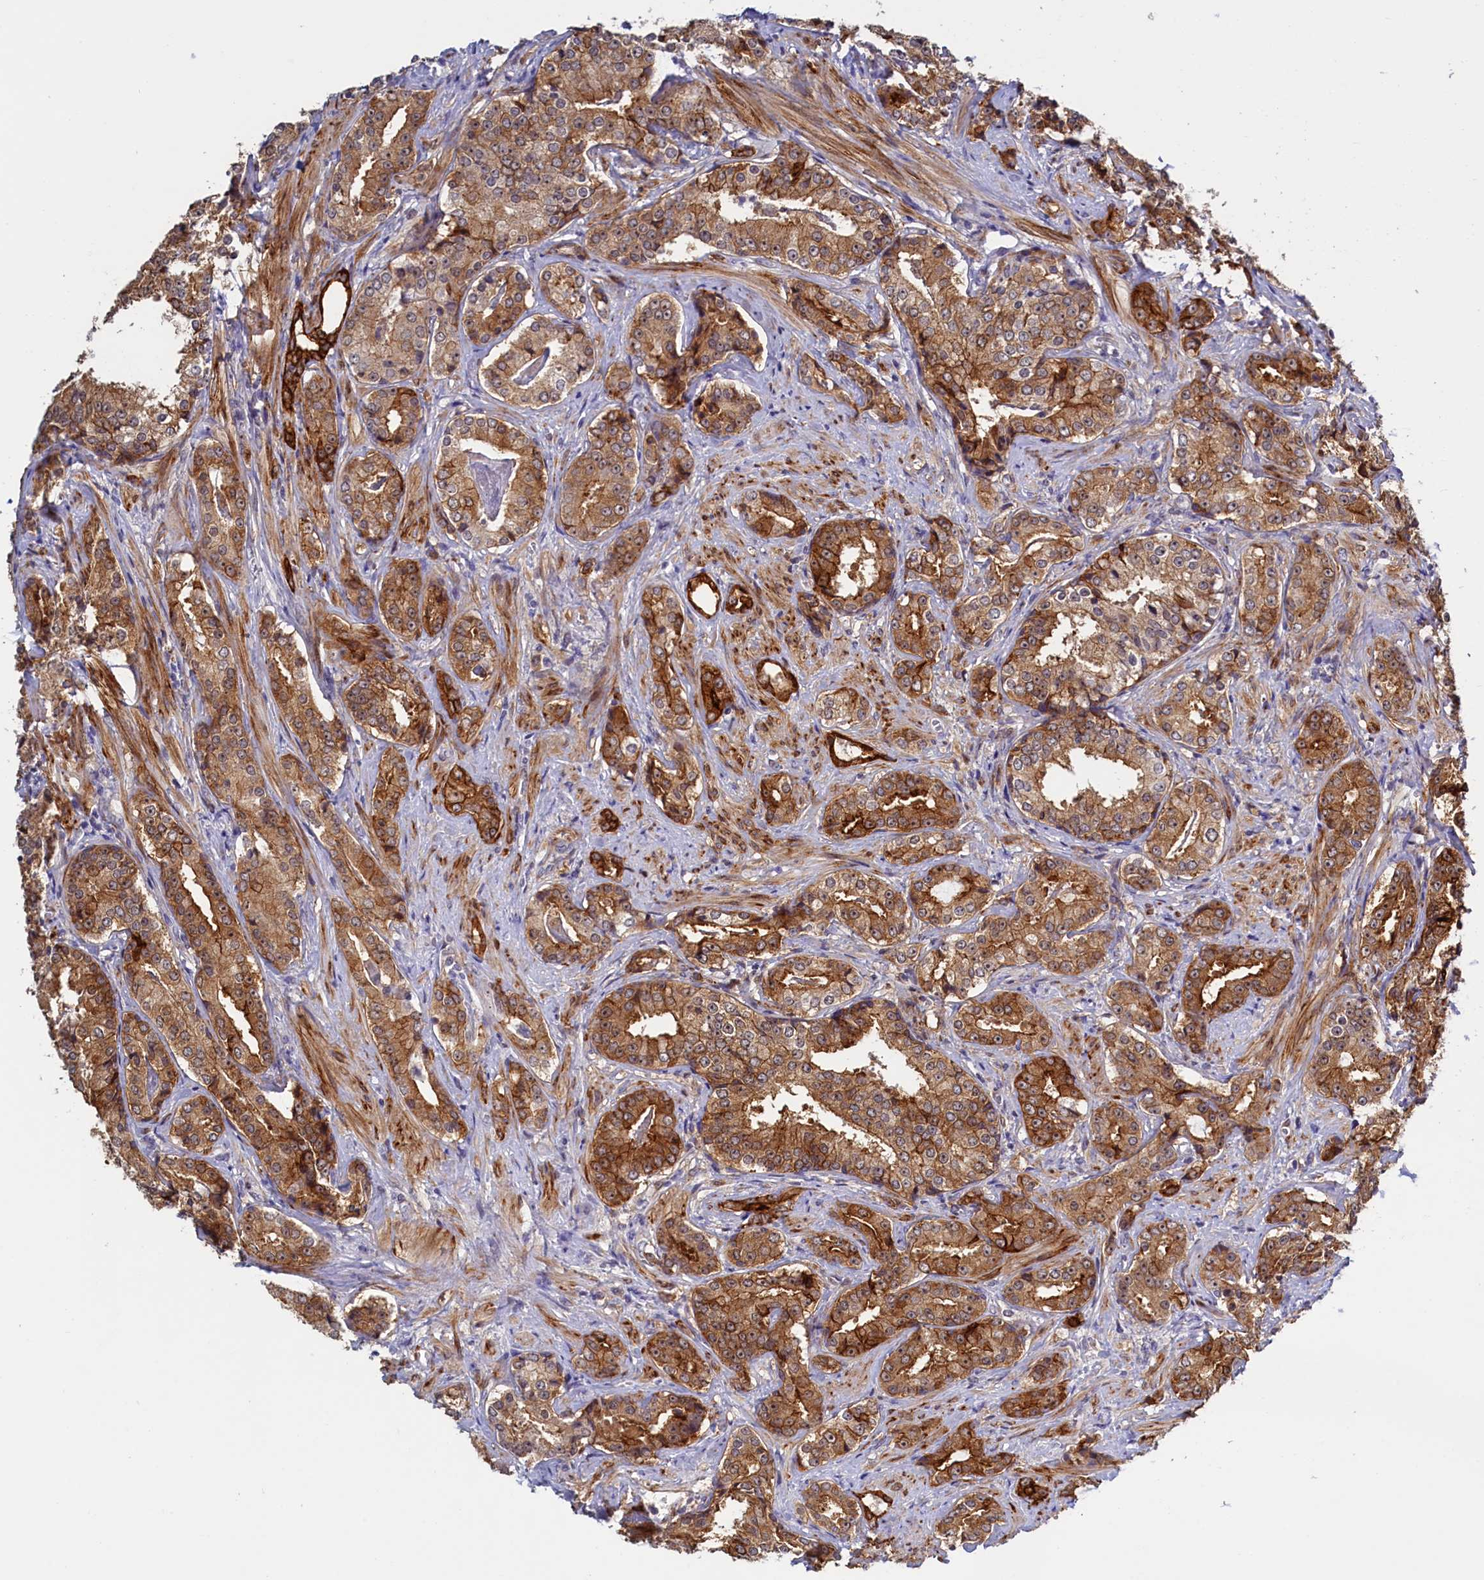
{"staining": {"intensity": "strong", "quantity": ">75%", "location": "cytoplasmic/membranous"}, "tissue": "prostate cancer", "cell_type": "Tumor cells", "image_type": "cancer", "snomed": [{"axis": "morphology", "description": "Adenocarcinoma, High grade"}, {"axis": "topography", "description": "Prostate"}], "caption": "Strong cytoplasmic/membranous protein staining is seen in about >75% of tumor cells in adenocarcinoma (high-grade) (prostate). (Brightfield microscopy of DAB IHC at high magnification).", "gene": "PACSIN3", "patient": {"sex": "male", "age": 58}}